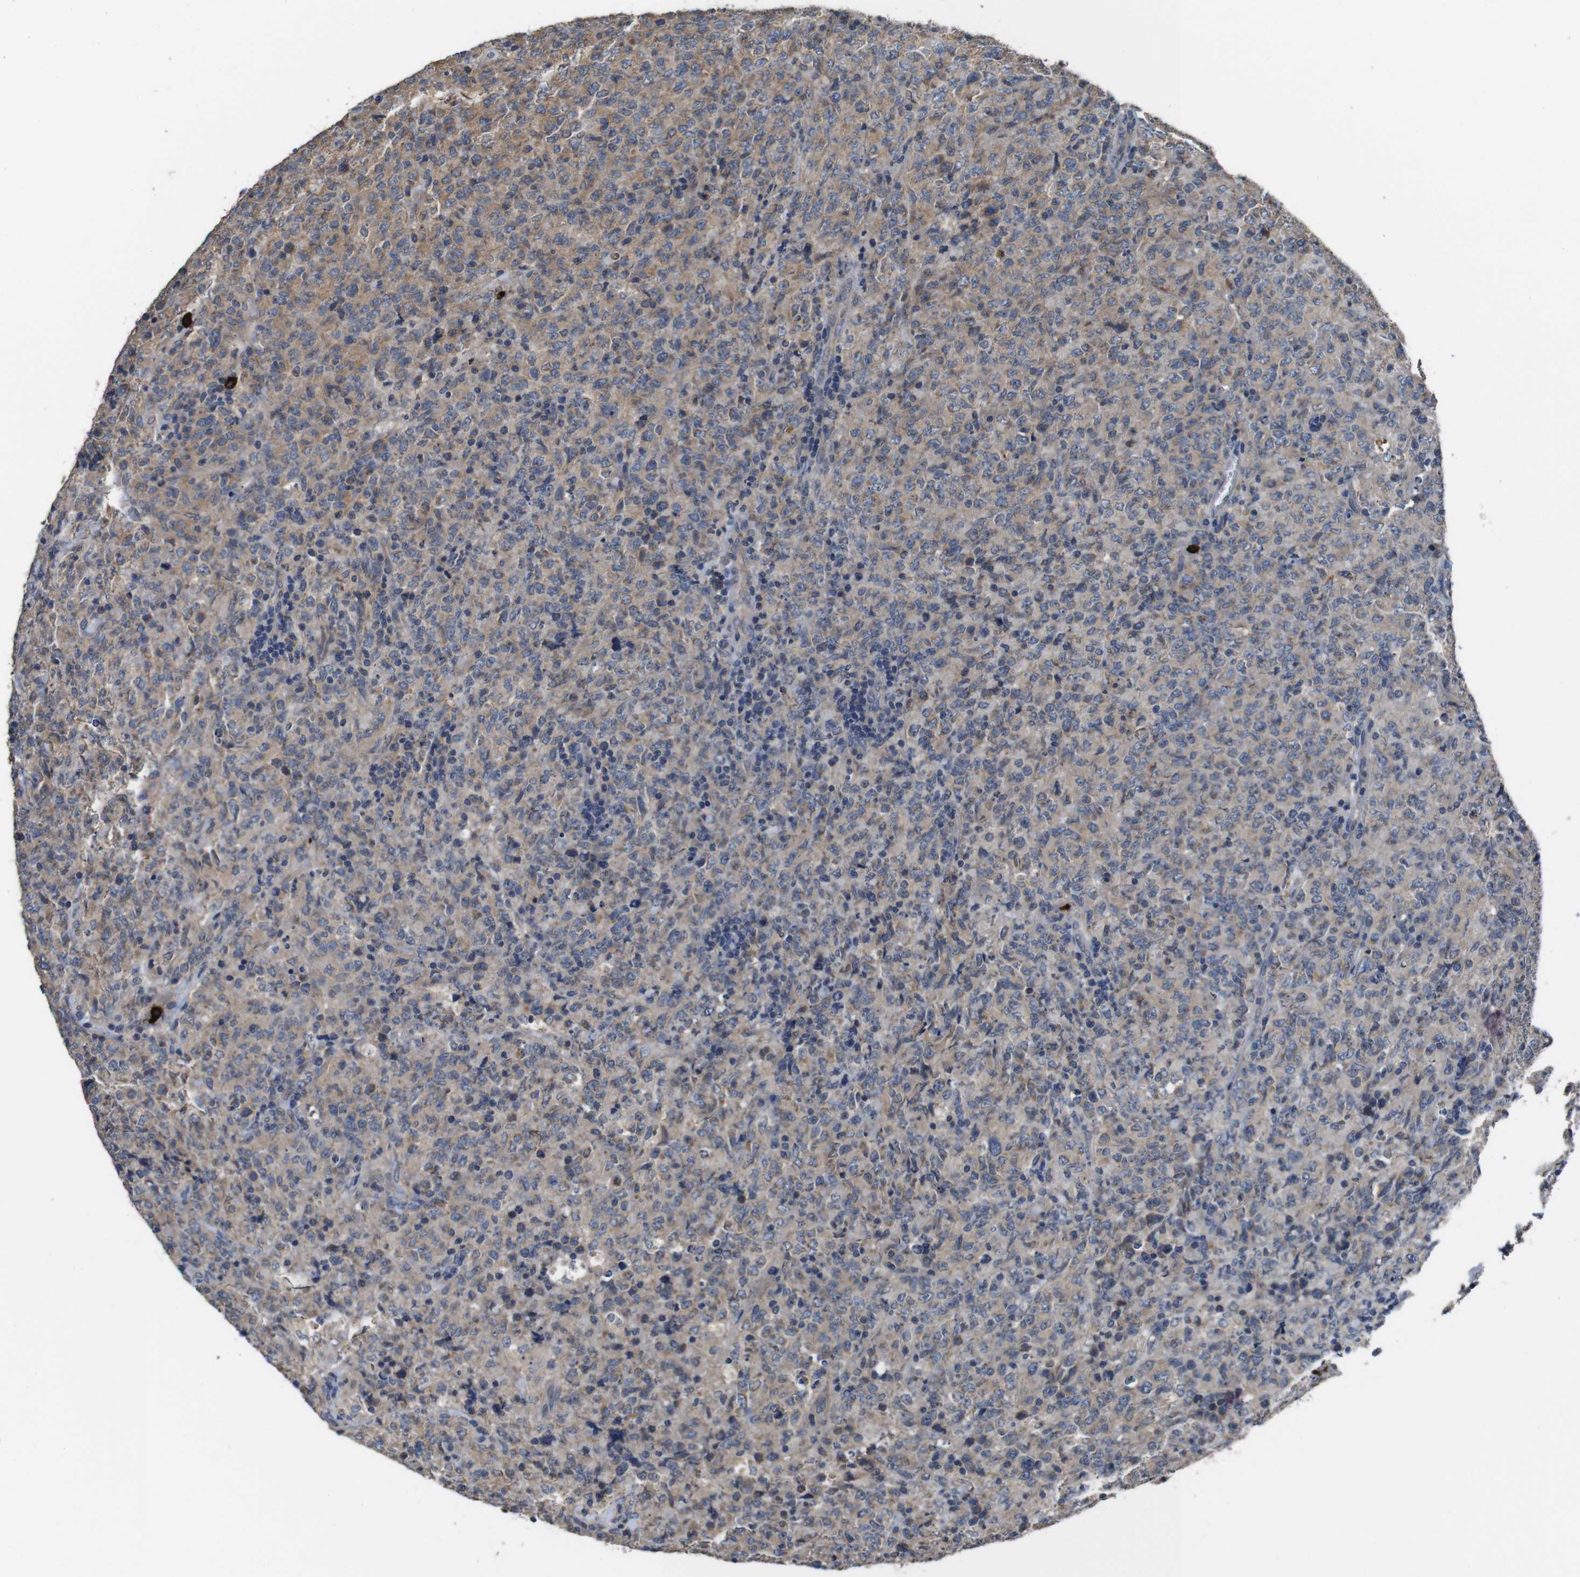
{"staining": {"intensity": "weak", "quantity": "25%-75%", "location": "cytoplasmic/membranous"}, "tissue": "lymphoma", "cell_type": "Tumor cells", "image_type": "cancer", "snomed": [{"axis": "morphology", "description": "Malignant lymphoma, non-Hodgkin's type, High grade"}, {"axis": "topography", "description": "Tonsil"}], "caption": "A brown stain highlights weak cytoplasmic/membranous expression of a protein in lymphoma tumor cells. (Stains: DAB in brown, nuclei in blue, Microscopy: brightfield microscopy at high magnification).", "gene": "GLIPR1", "patient": {"sex": "female", "age": 36}}